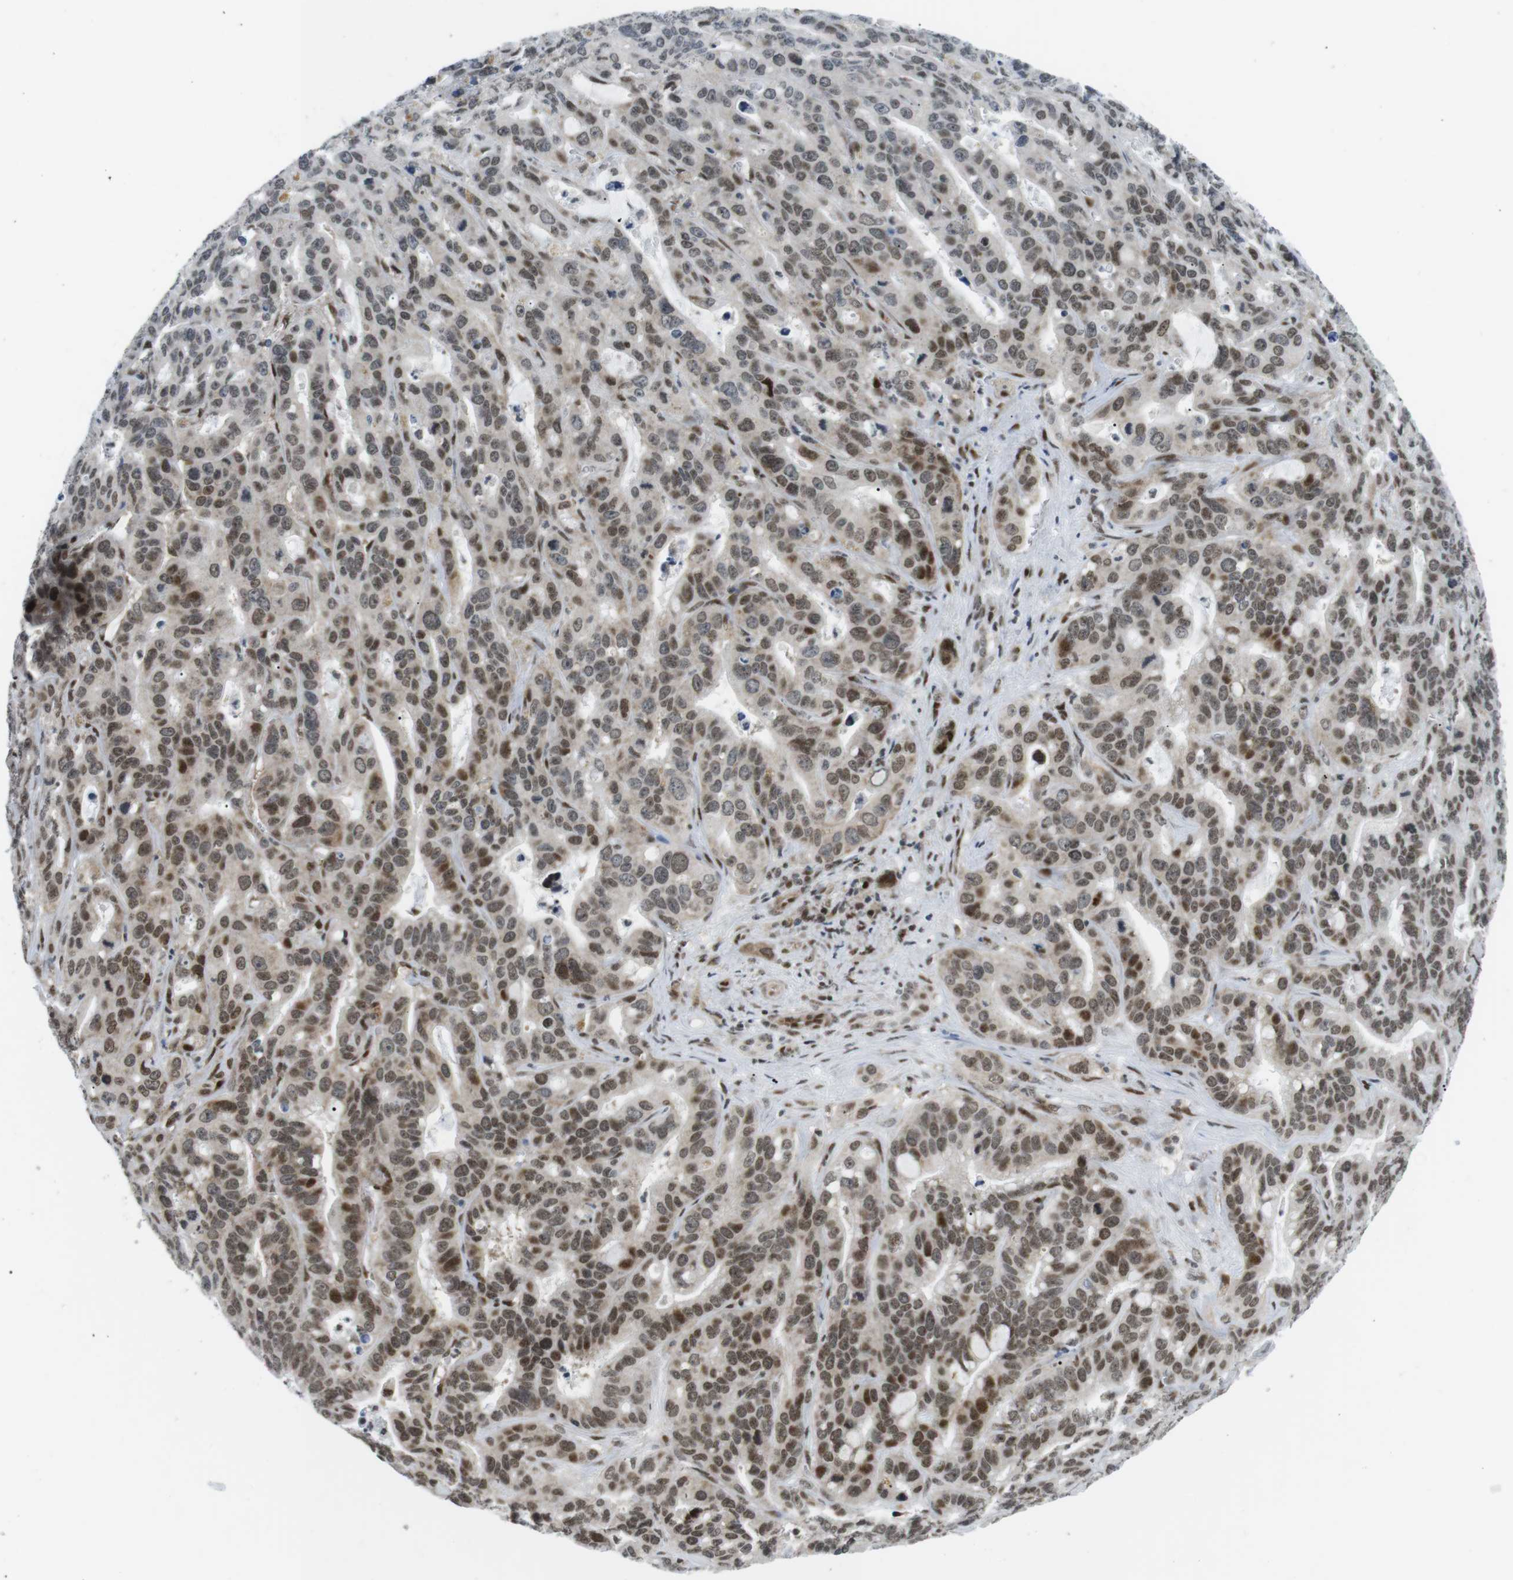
{"staining": {"intensity": "moderate", "quantity": ">75%", "location": "nuclear"}, "tissue": "liver cancer", "cell_type": "Tumor cells", "image_type": "cancer", "snomed": [{"axis": "morphology", "description": "Cholangiocarcinoma"}, {"axis": "topography", "description": "Liver"}], "caption": "Brown immunohistochemical staining in liver cholangiocarcinoma demonstrates moderate nuclear positivity in about >75% of tumor cells.", "gene": "CDC27", "patient": {"sex": "female", "age": 65}}